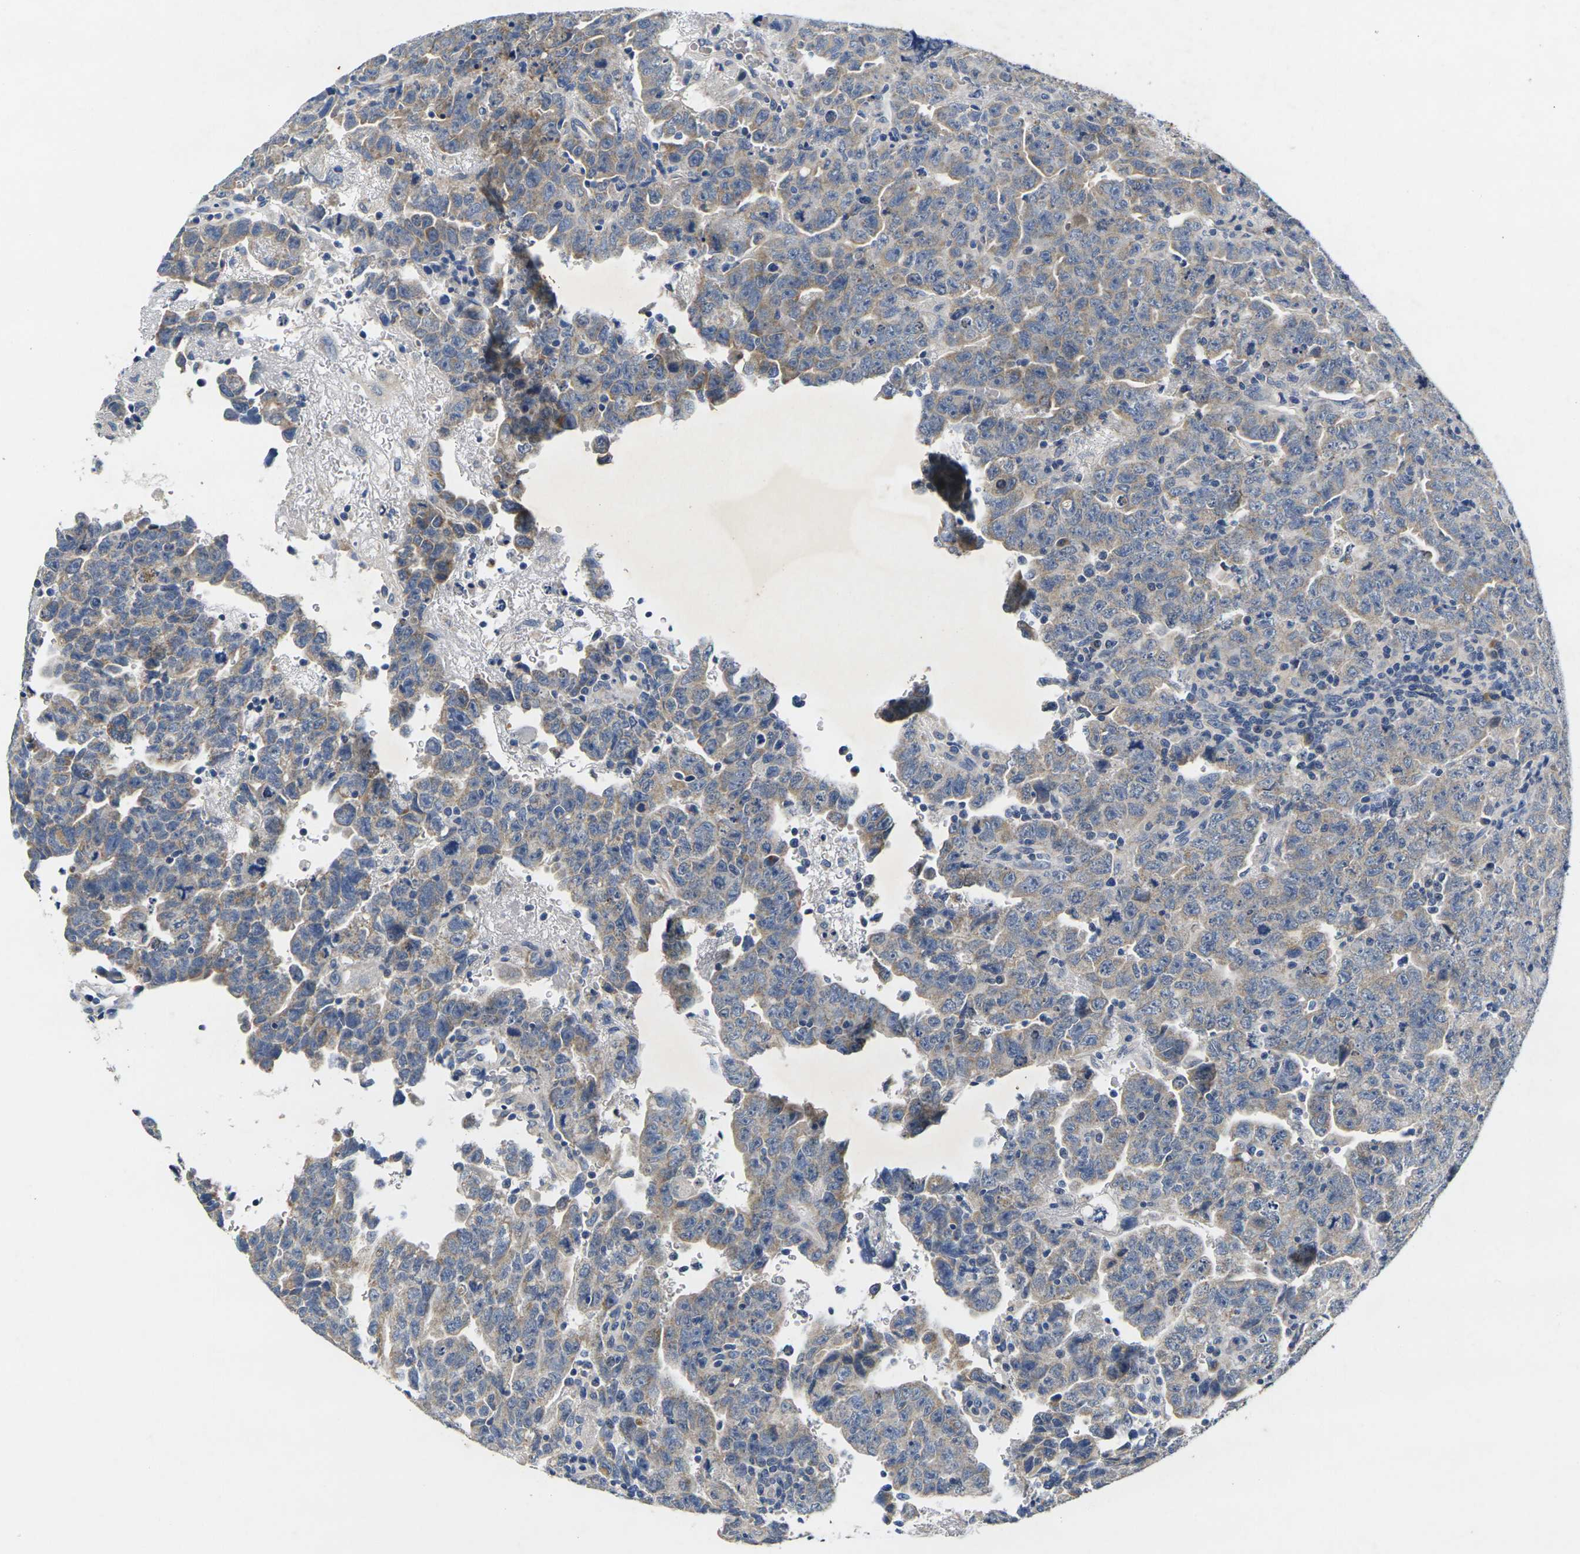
{"staining": {"intensity": "moderate", "quantity": ">75%", "location": "cytoplasmic/membranous"}, "tissue": "testis cancer", "cell_type": "Tumor cells", "image_type": "cancer", "snomed": [{"axis": "morphology", "description": "Carcinoma, Embryonal, NOS"}, {"axis": "topography", "description": "Testis"}], "caption": "A medium amount of moderate cytoplasmic/membranous positivity is seen in approximately >75% of tumor cells in testis cancer (embryonal carcinoma) tissue.", "gene": "NOCT", "patient": {"sex": "male", "age": 28}}